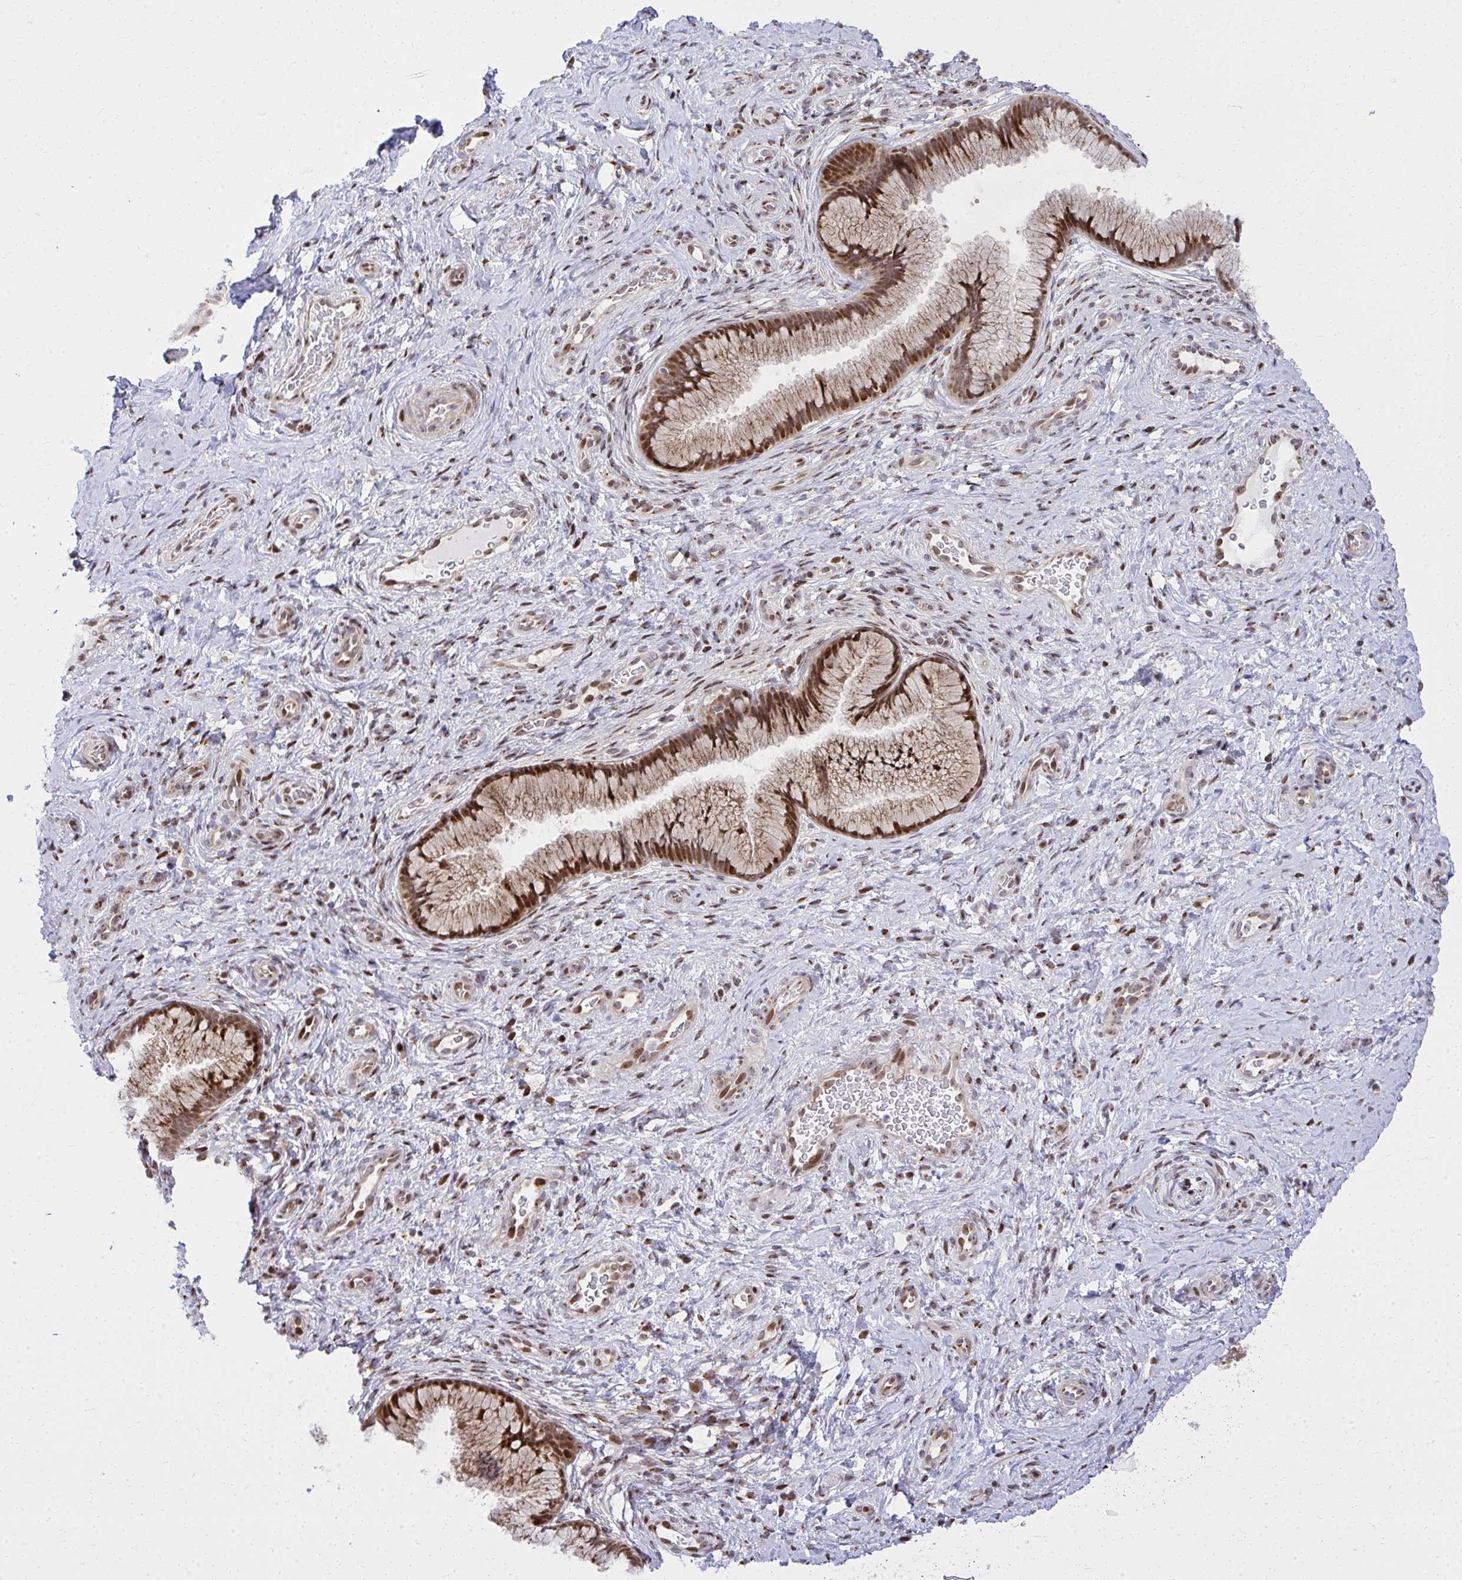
{"staining": {"intensity": "strong", "quantity": ">75%", "location": "cytoplasmic/membranous,nuclear"}, "tissue": "cervix", "cell_type": "Glandular cells", "image_type": "normal", "snomed": [{"axis": "morphology", "description": "Normal tissue, NOS"}, {"axis": "topography", "description": "Cervix"}], "caption": "This histopathology image displays unremarkable cervix stained with IHC to label a protein in brown. The cytoplasmic/membranous,nuclear of glandular cells show strong positivity for the protein. Nuclei are counter-stained blue.", "gene": "PIGY", "patient": {"sex": "female", "age": 34}}